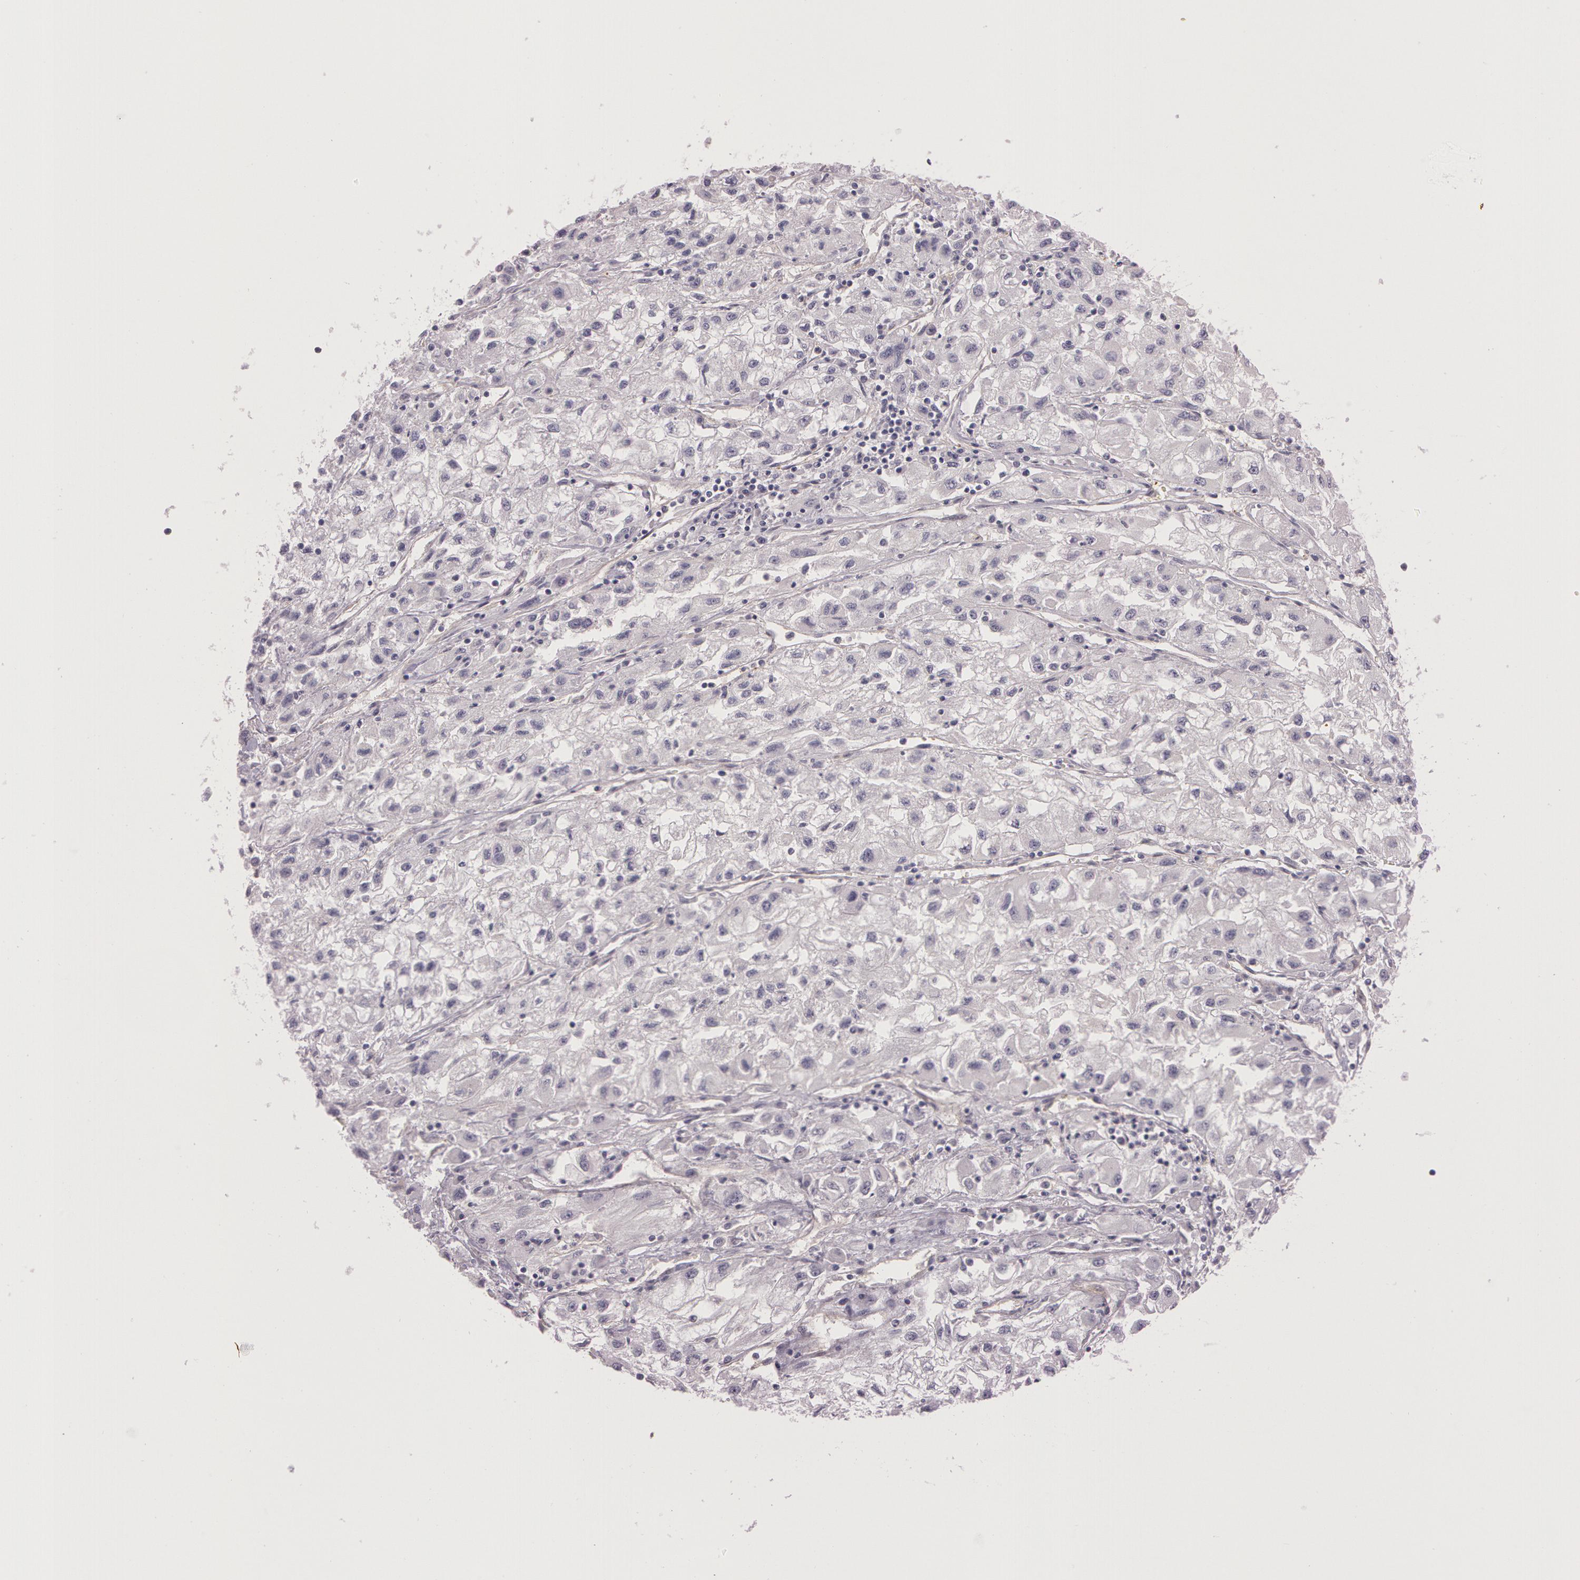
{"staining": {"intensity": "negative", "quantity": "none", "location": "none"}, "tissue": "renal cancer", "cell_type": "Tumor cells", "image_type": "cancer", "snomed": [{"axis": "morphology", "description": "Adenocarcinoma, NOS"}, {"axis": "topography", "description": "Kidney"}], "caption": "The micrograph displays no significant staining in tumor cells of renal adenocarcinoma.", "gene": "G2E3", "patient": {"sex": "male", "age": 59}}